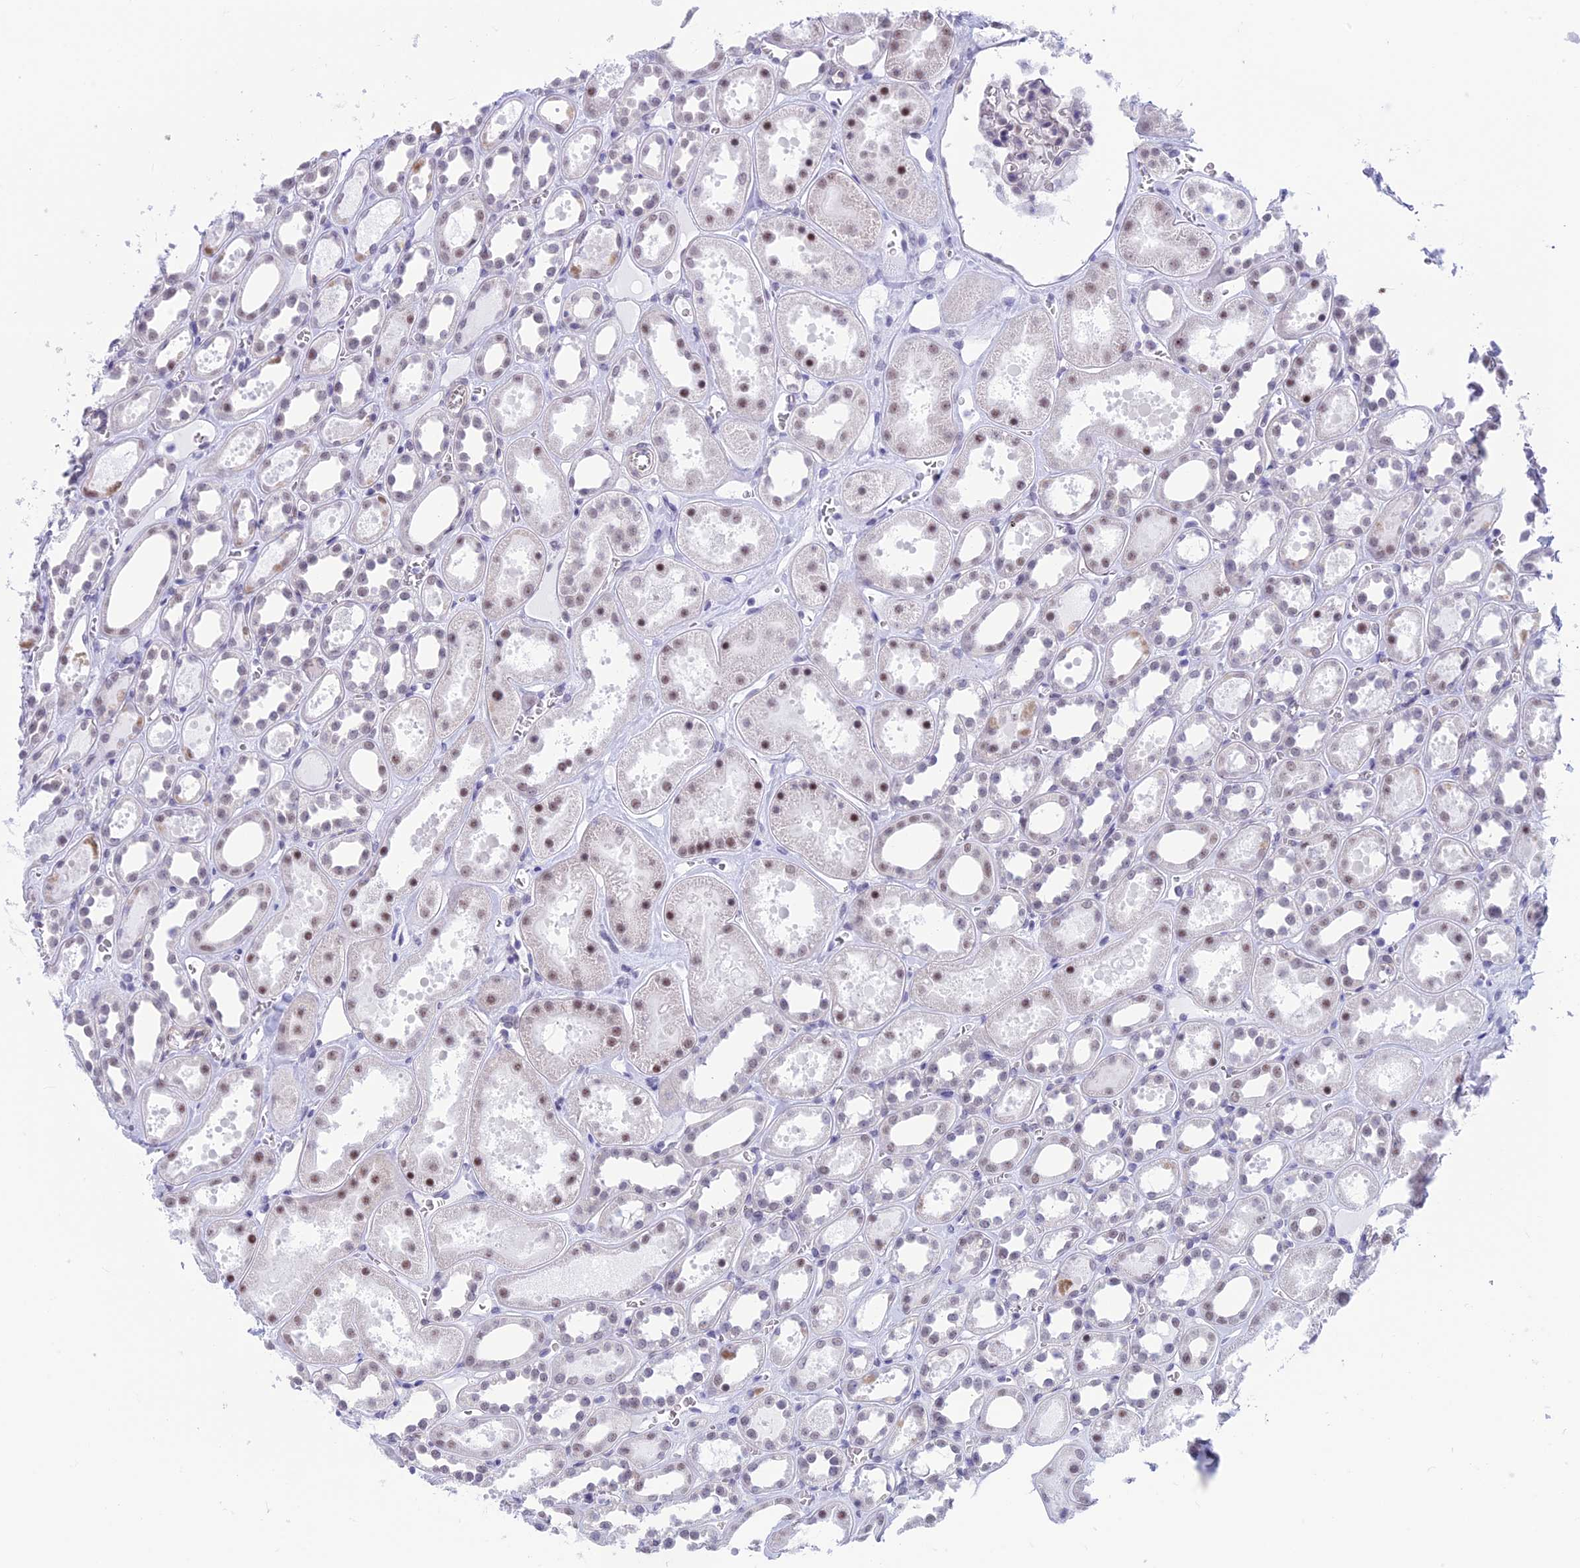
{"staining": {"intensity": "negative", "quantity": "none", "location": "none"}, "tissue": "kidney", "cell_type": "Cells in glomeruli", "image_type": "normal", "snomed": [{"axis": "morphology", "description": "Normal tissue, NOS"}, {"axis": "topography", "description": "Kidney"}], "caption": "Photomicrograph shows no protein staining in cells in glomeruli of normal kidney. (Stains: DAB (3,3'-diaminobenzidine) IHC with hematoxylin counter stain, Microscopy: brightfield microscopy at high magnification).", "gene": "SRSF5", "patient": {"sex": "female", "age": 41}}